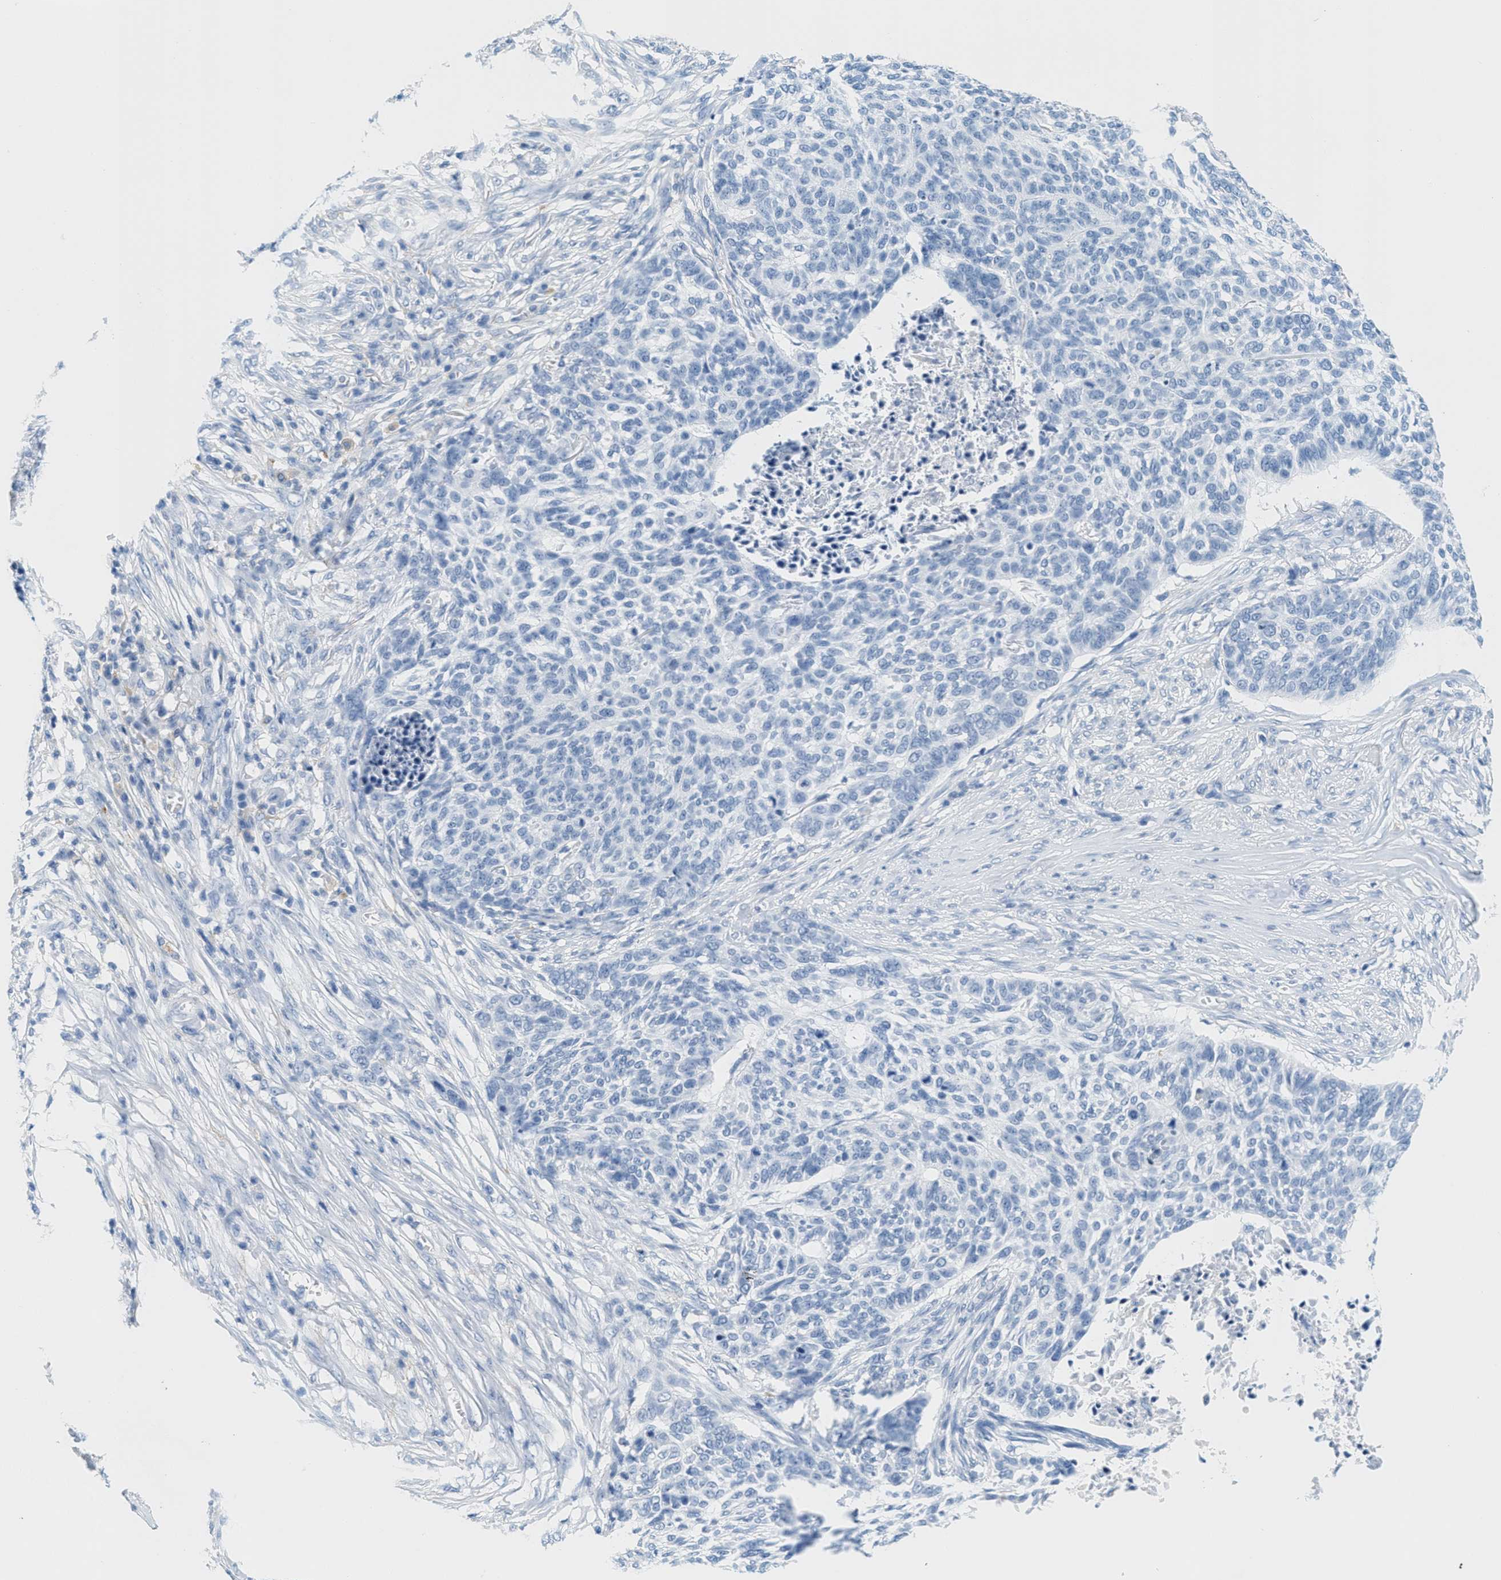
{"staining": {"intensity": "negative", "quantity": "none", "location": "none"}, "tissue": "skin cancer", "cell_type": "Tumor cells", "image_type": "cancer", "snomed": [{"axis": "morphology", "description": "Basal cell carcinoma"}, {"axis": "topography", "description": "Skin"}], "caption": "A high-resolution image shows IHC staining of skin basal cell carcinoma, which demonstrates no significant positivity in tumor cells.", "gene": "GPM6A", "patient": {"sex": "male", "age": 85}}